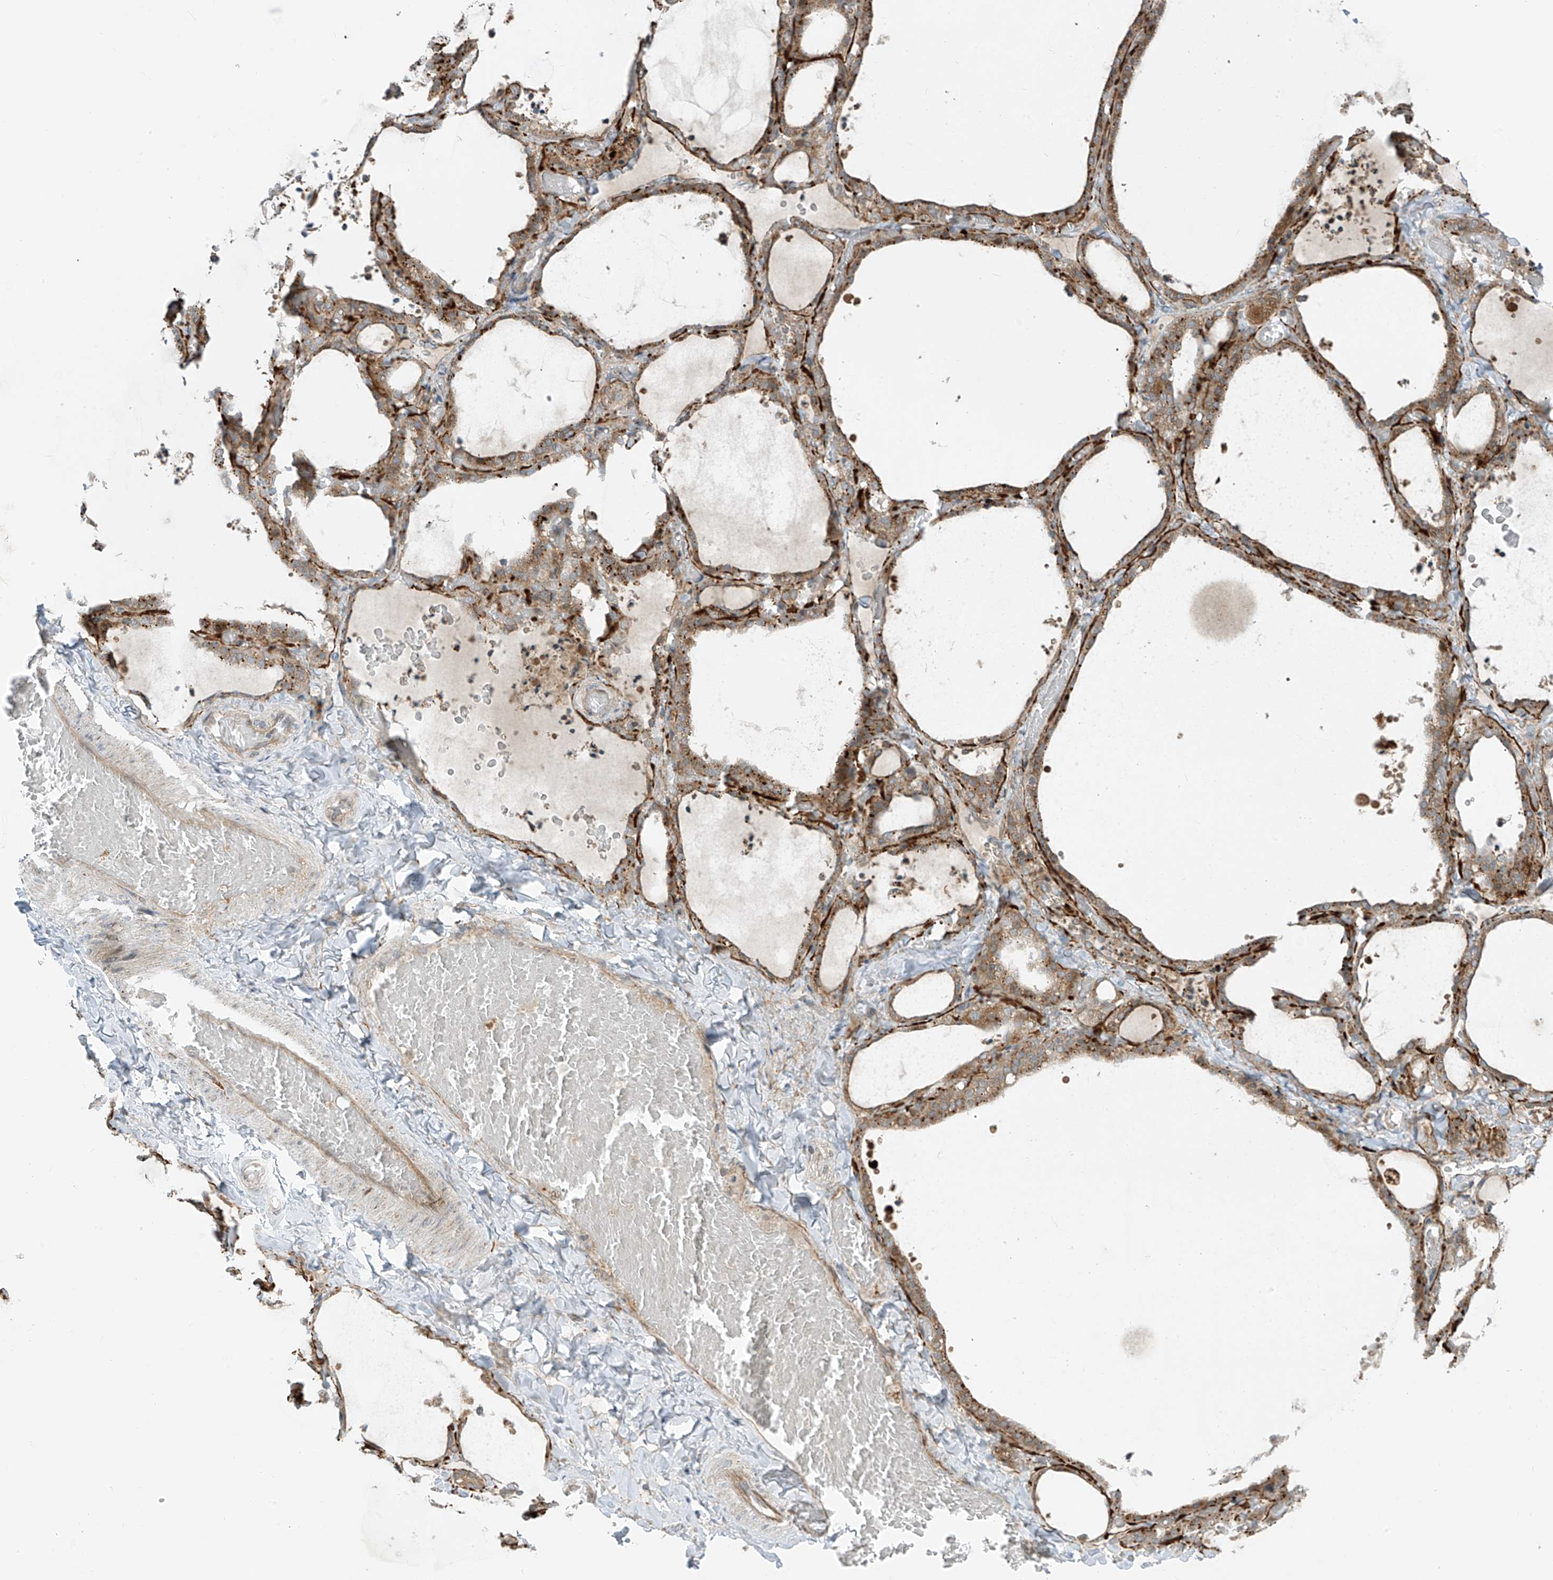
{"staining": {"intensity": "moderate", "quantity": ">75%", "location": "cytoplasmic/membranous"}, "tissue": "thyroid gland", "cell_type": "Glandular cells", "image_type": "normal", "snomed": [{"axis": "morphology", "description": "Normal tissue, NOS"}, {"axis": "topography", "description": "Thyroid gland"}], "caption": "Immunohistochemistry image of normal thyroid gland stained for a protein (brown), which exhibits medium levels of moderate cytoplasmic/membranous positivity in approximately >75% of glandular cells.", "gene": "PDE11A", "patient": {"sex": "female", "age": 22}}